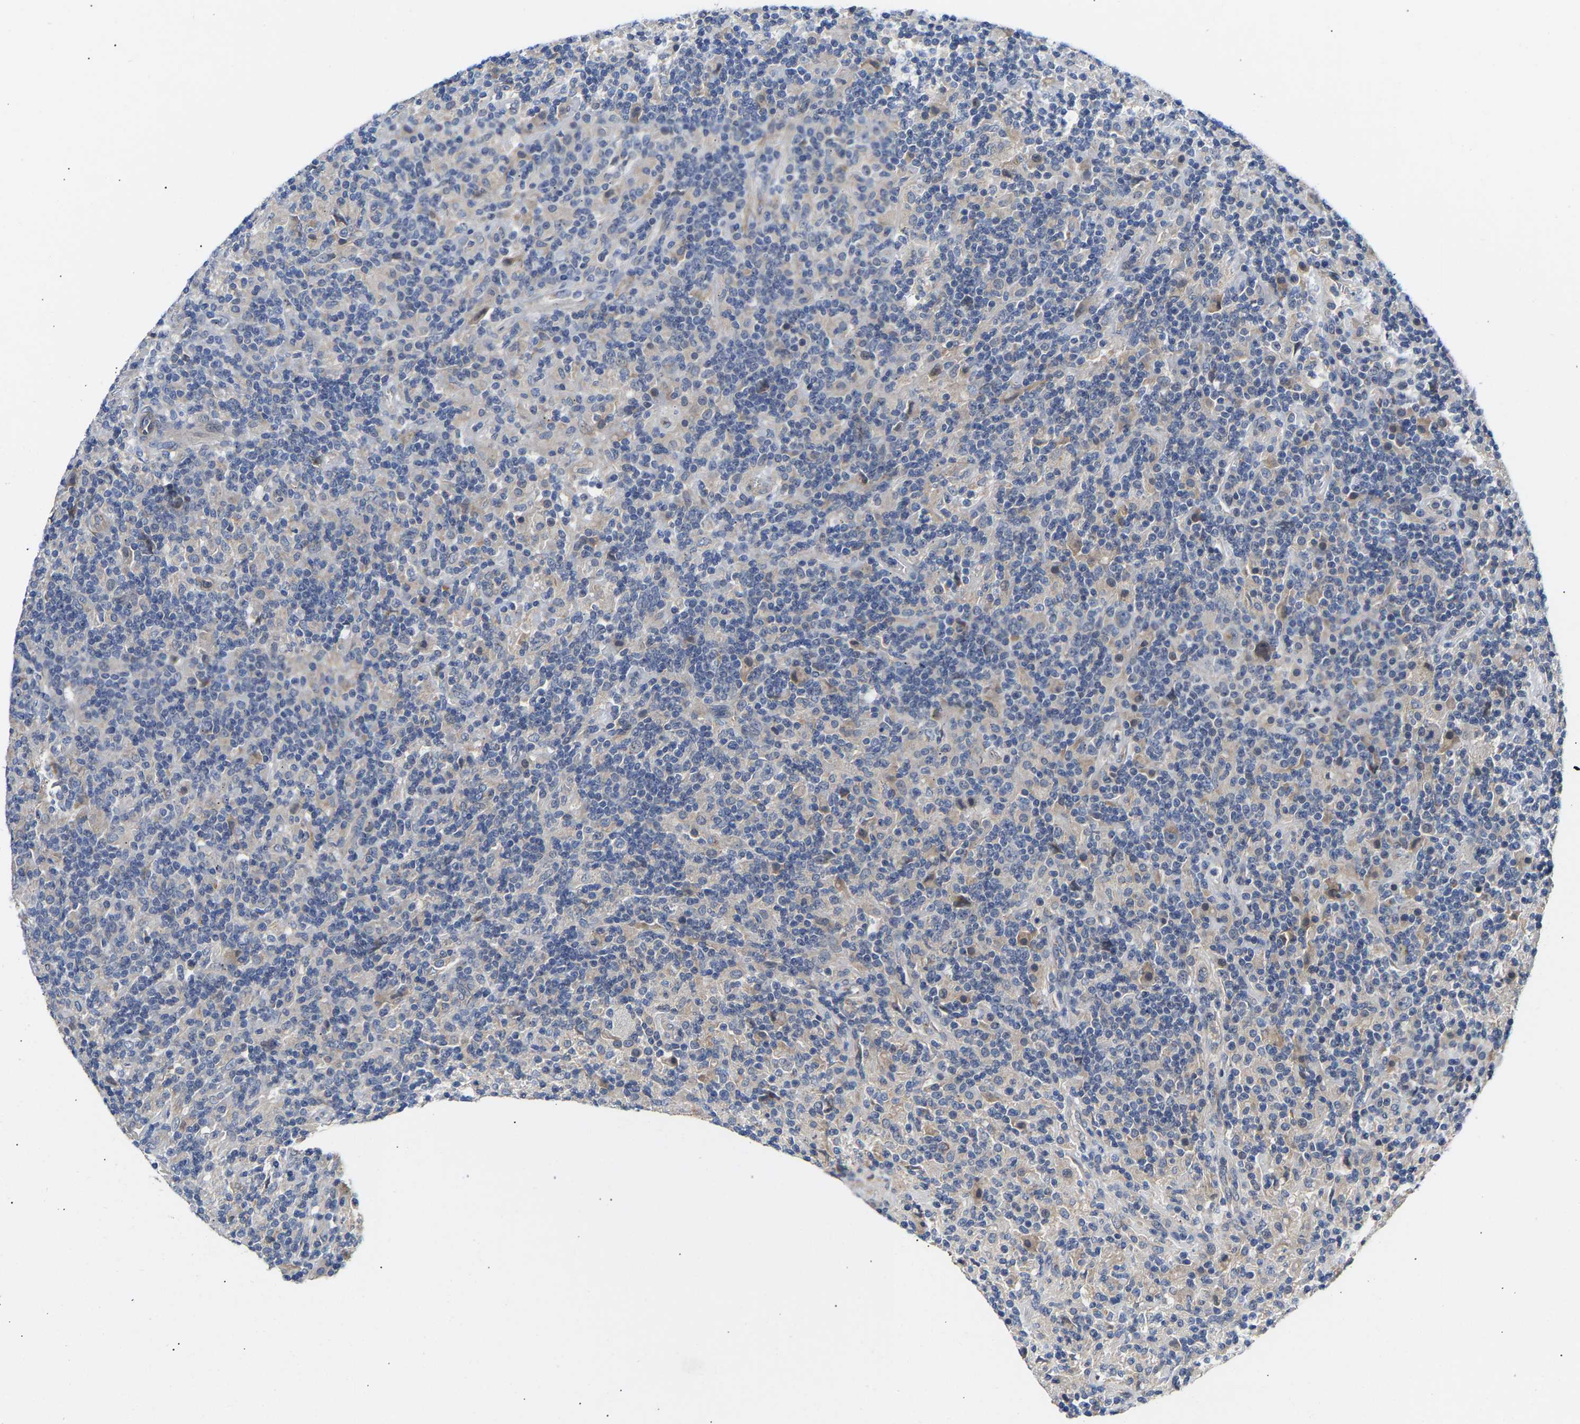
{"staining": {"intensity": "weak", "quantity": "<25%", "location": "cytoplasmic/membranous"}, "tissue": "lymphoma", "cell_type": "Tumor cells", "image_type": "cancer", "snomed": [{"axis": "morphology", "description": "Hodgkin's disease, NOS"}, {"axis": "topography", "description": "Lymph node"}], "caption": "Tumor cells are negative for protein expression in human lymphoma. The staining was performed using DAB to visualize the protein expression in brown, while the nuclei were stained in blue with hematoxylin (Magnification: 20x).", "gene": "KASH5", "patient": {"sex": "male", "age": 70}}